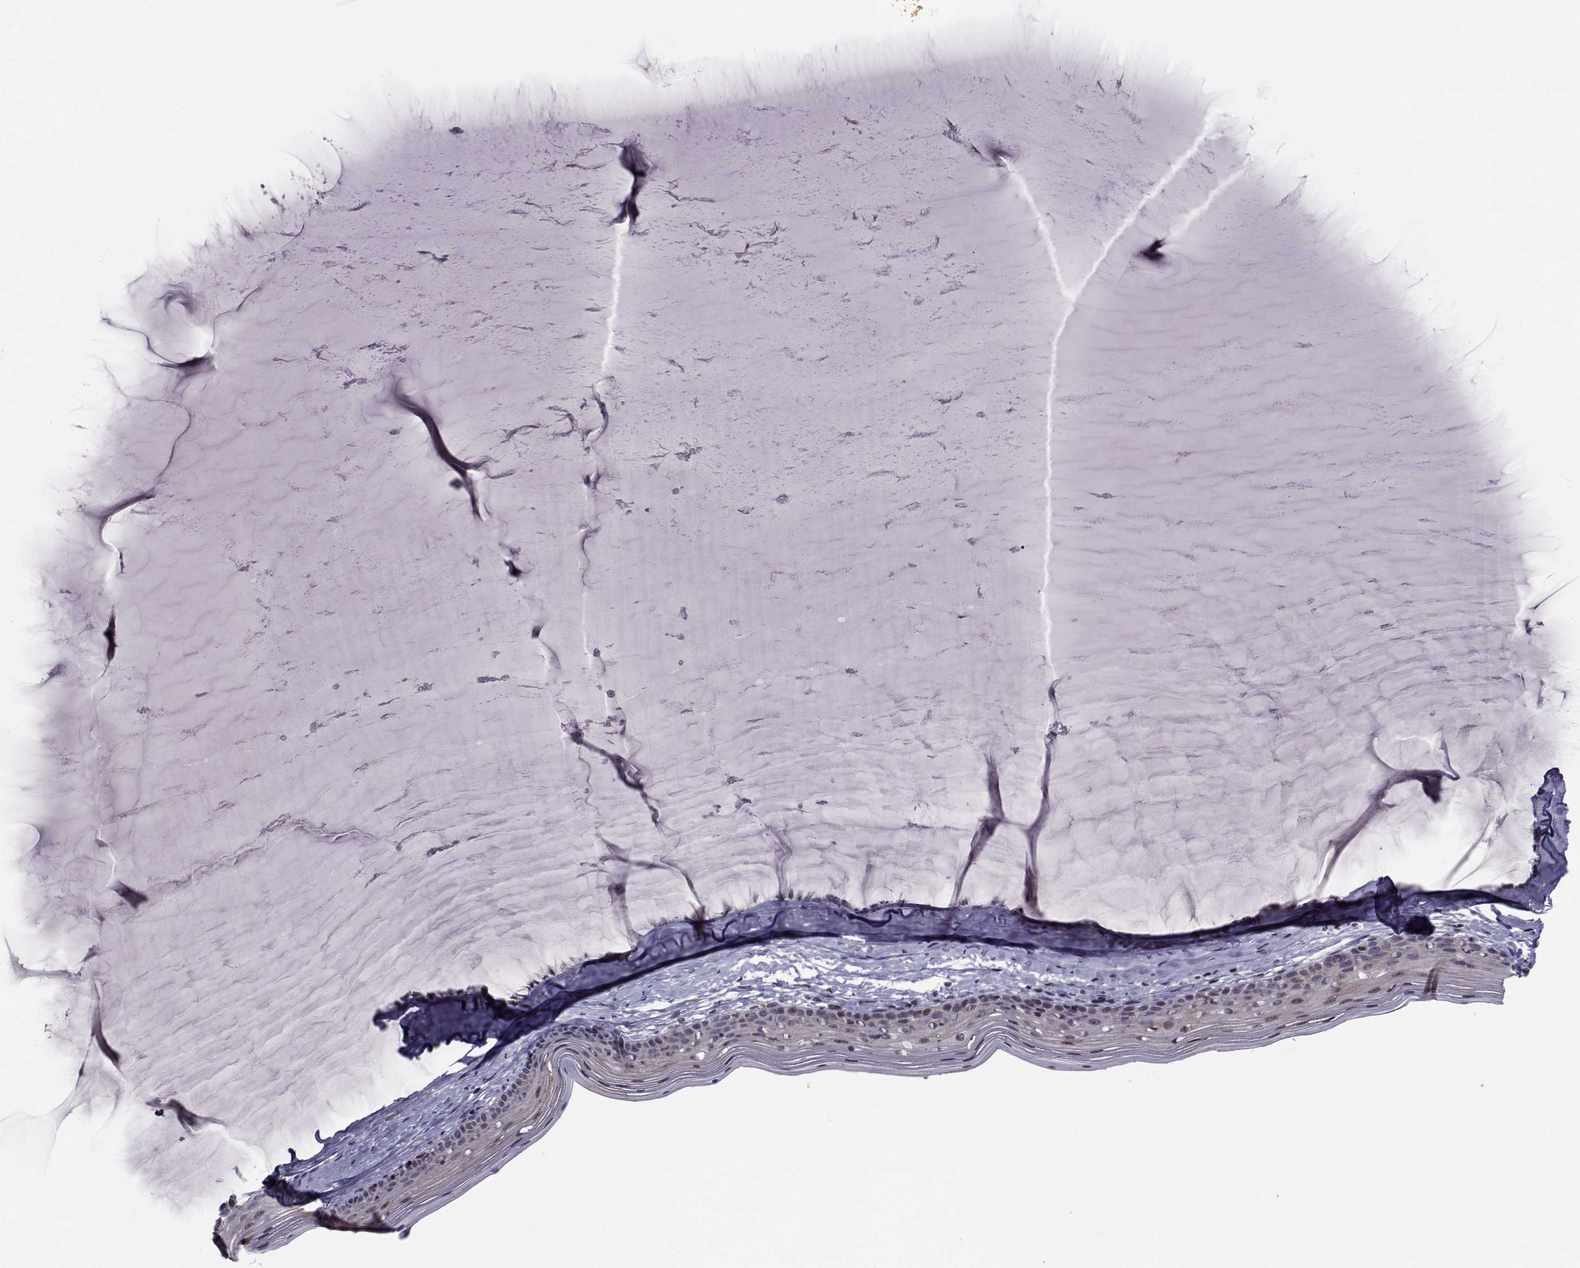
{"staining": {"intensity": "negative", "quantity": "none", "location": "none"}, "tissue": "cervix", "cell_type": "Glandular cells", "image_type": "normal", "snomed": [{"axis": "morphology", "description": "Normal tissue, NOS"}, {"axis": "topography", "description": "Cervix"}], "caption": "A high-resolution image shows immunohistochemistry staining of benign cervix, which shows no significant expression in glandular cells.", "gene": "PCP4L1", "patient": {"sex": "female", "age": 40}}